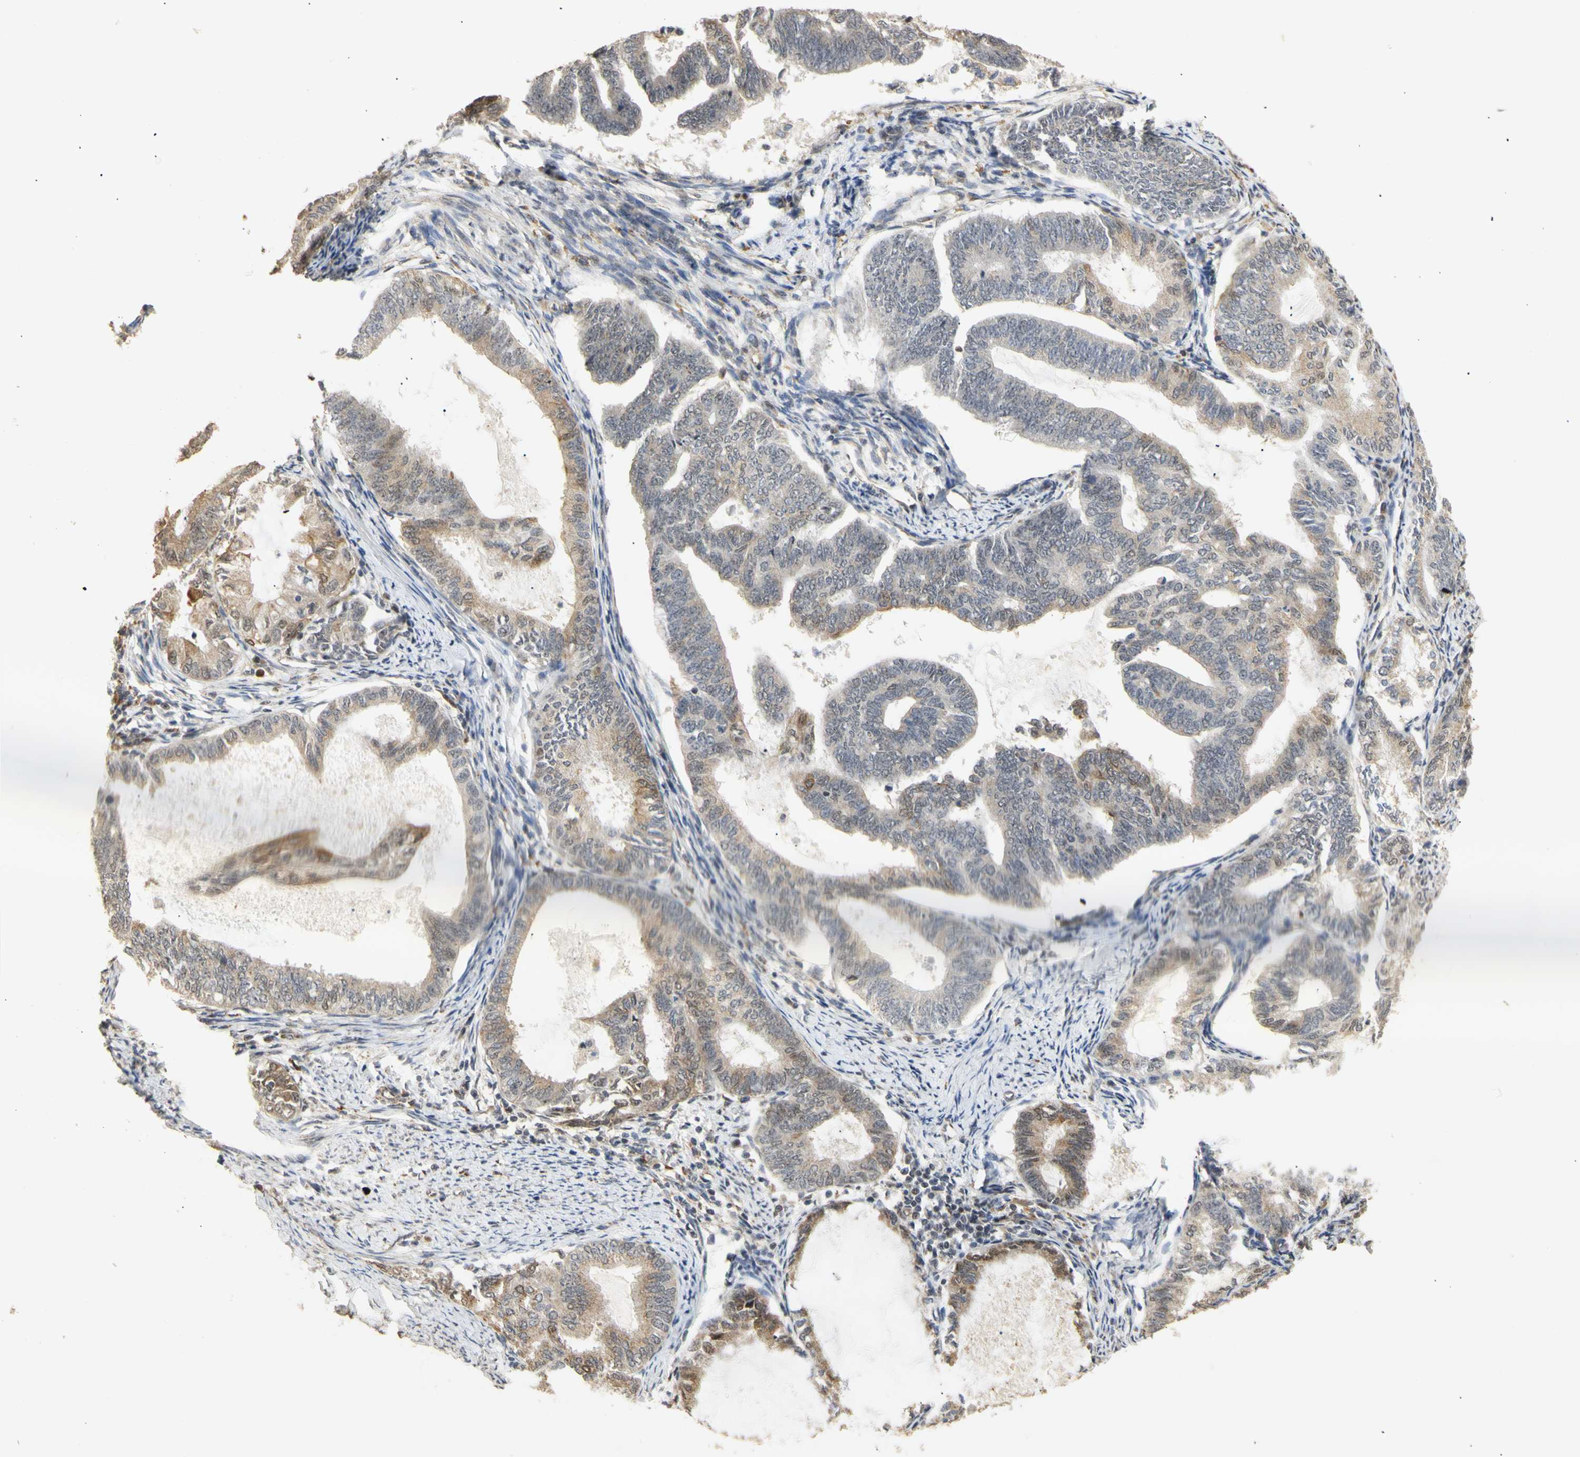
{"staining": {"intensity": "weak", "quantity": "25%-75%", "location": "cytoplasmic/membranous"}, "tissue": "endometrial cancer", "cell_type": "Tumor cells", "image_type": "cancer", "snomed": [{"axis": "morphology", "description": "Adenocarcinoma, NOS"}, {"axis": "topography", "description": "Endometrium"}], "caption": "Endometrial cancer stained for a protein (brown) shows weak cytoplasmic/membranous positive expression in approximately 25%-75% of tumor cells.", "gene": "GTF2E2", "patient": {"sex": "female", "age": 86}}